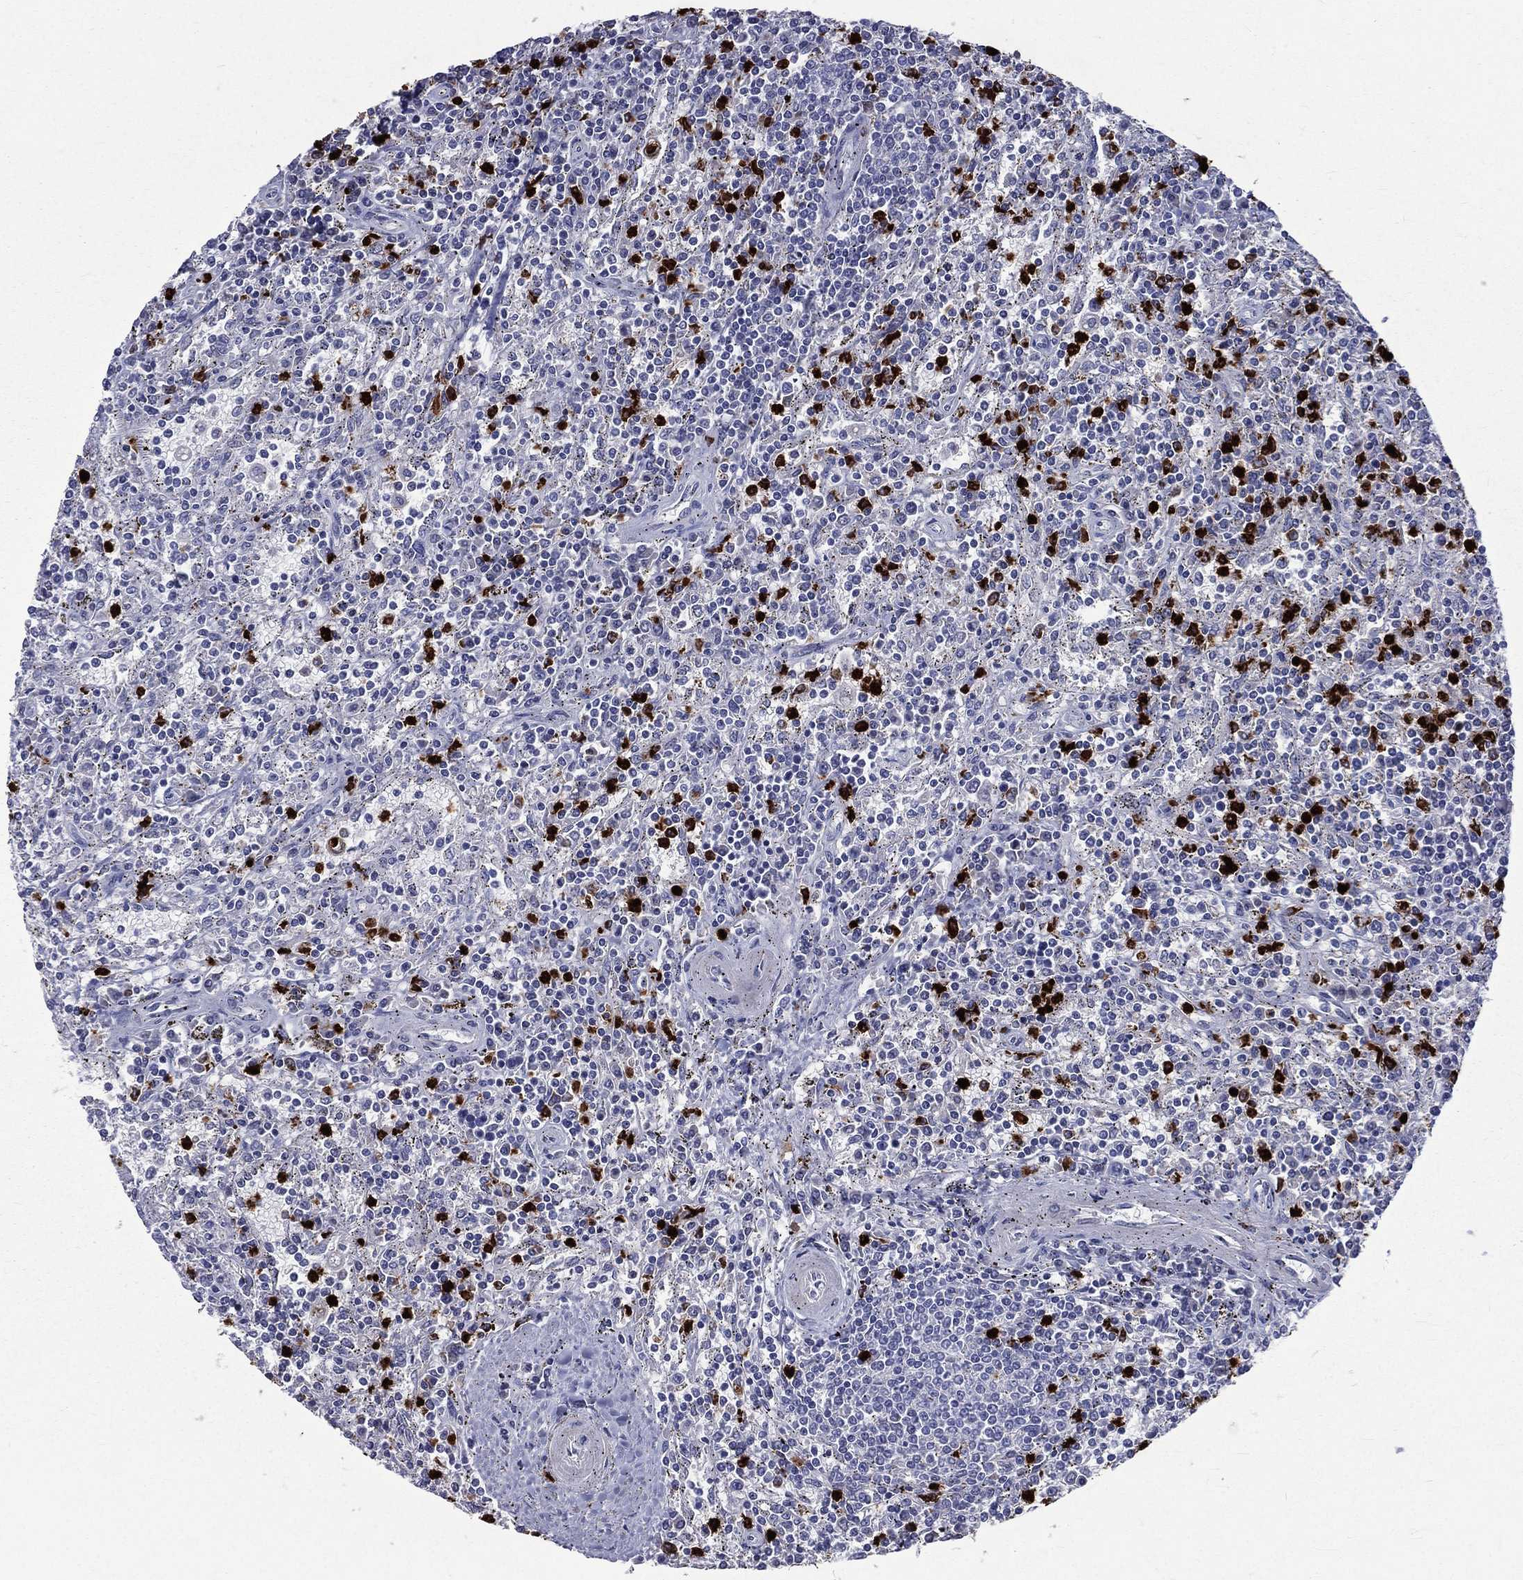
{"staining": {"intensity": "negative", "quantity": "none", "location": "none"}, "tissue": "lymphoma", "cell_type": "Tumor cells", "image_type": "cancer", "snomed": [{"axis": "morphology", "description": "Malignant lymphoma, non-Hodgkin's type, Low grade"}, {"axis": "topography", "description": "Spleen"}], "caption": "IHC histopathology image of neoplastic tissue: human malignant lymphoma, non-Hodgkin's type (low-grade) stained with DAB (3,3'-diaminobenzidine) reveals no significant protein expression in tumor cells.", "gene": "ELANE", "patient": {"sex": "male", "age": 62}}